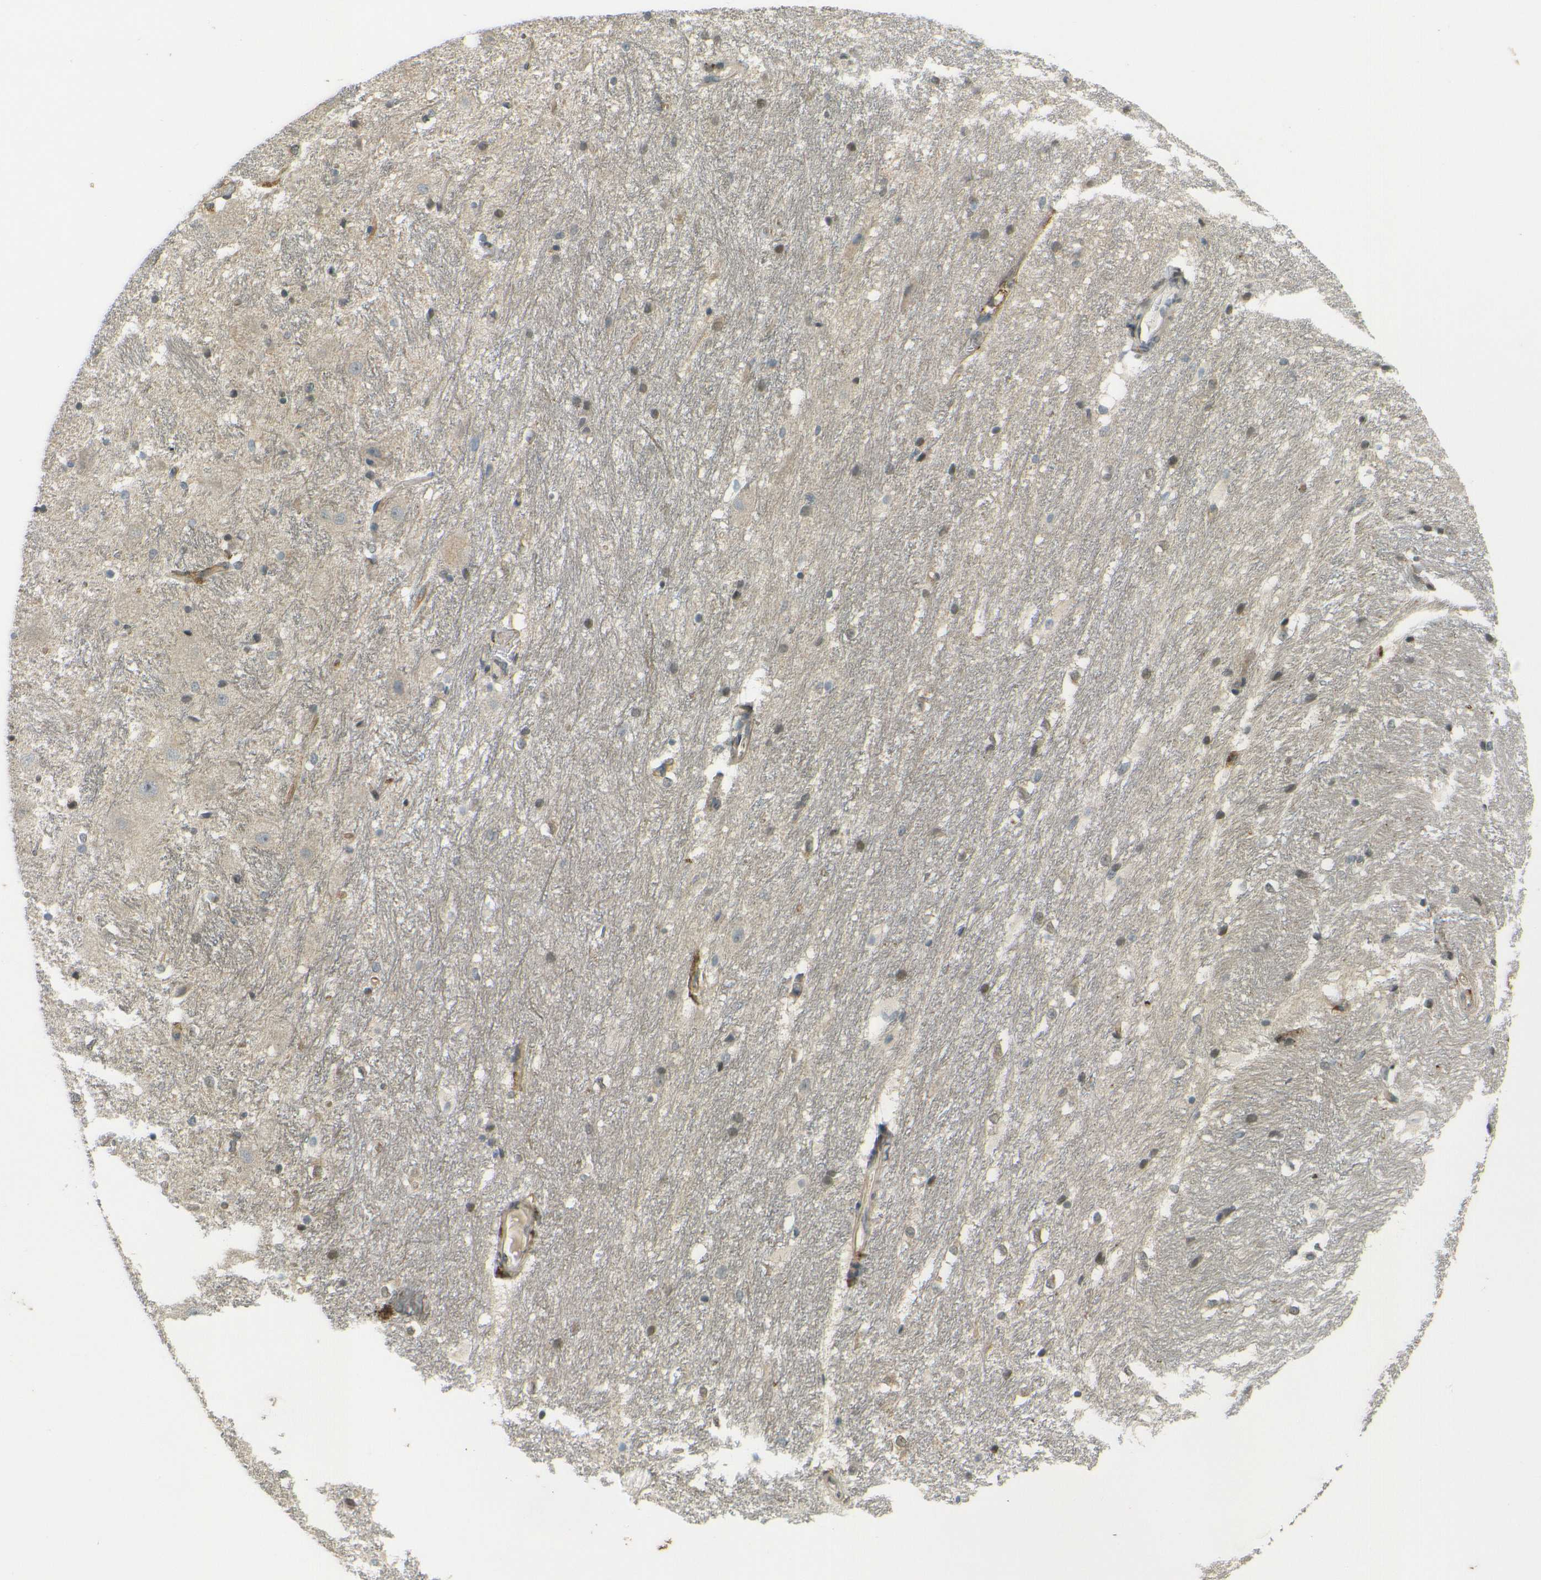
{"staining": {"intensity": "weak", "quantity": "25%-75%", "location": "cytoplasmic/membranous"}, "tissue": "hippocampus", "cell_type": "Glial cells", "image_type": "normal", "snomed": [{"axis": "morphology", "description": "Normal tissue, NOS"}, {"axis": "topography", "description": "Hippocampus"}], "caption": "An immunohistochemistry (IHC) histopathology image of normal tissue is shown. Protein staining in brown shows weak cytoplasmic/membranous positivity in hippocampus within glial cells. (brown staining indicates protein expression, while blue staining denotes nuclei).", "gene": "DAB2", "patient": {"sex": "female", "age": 19}}